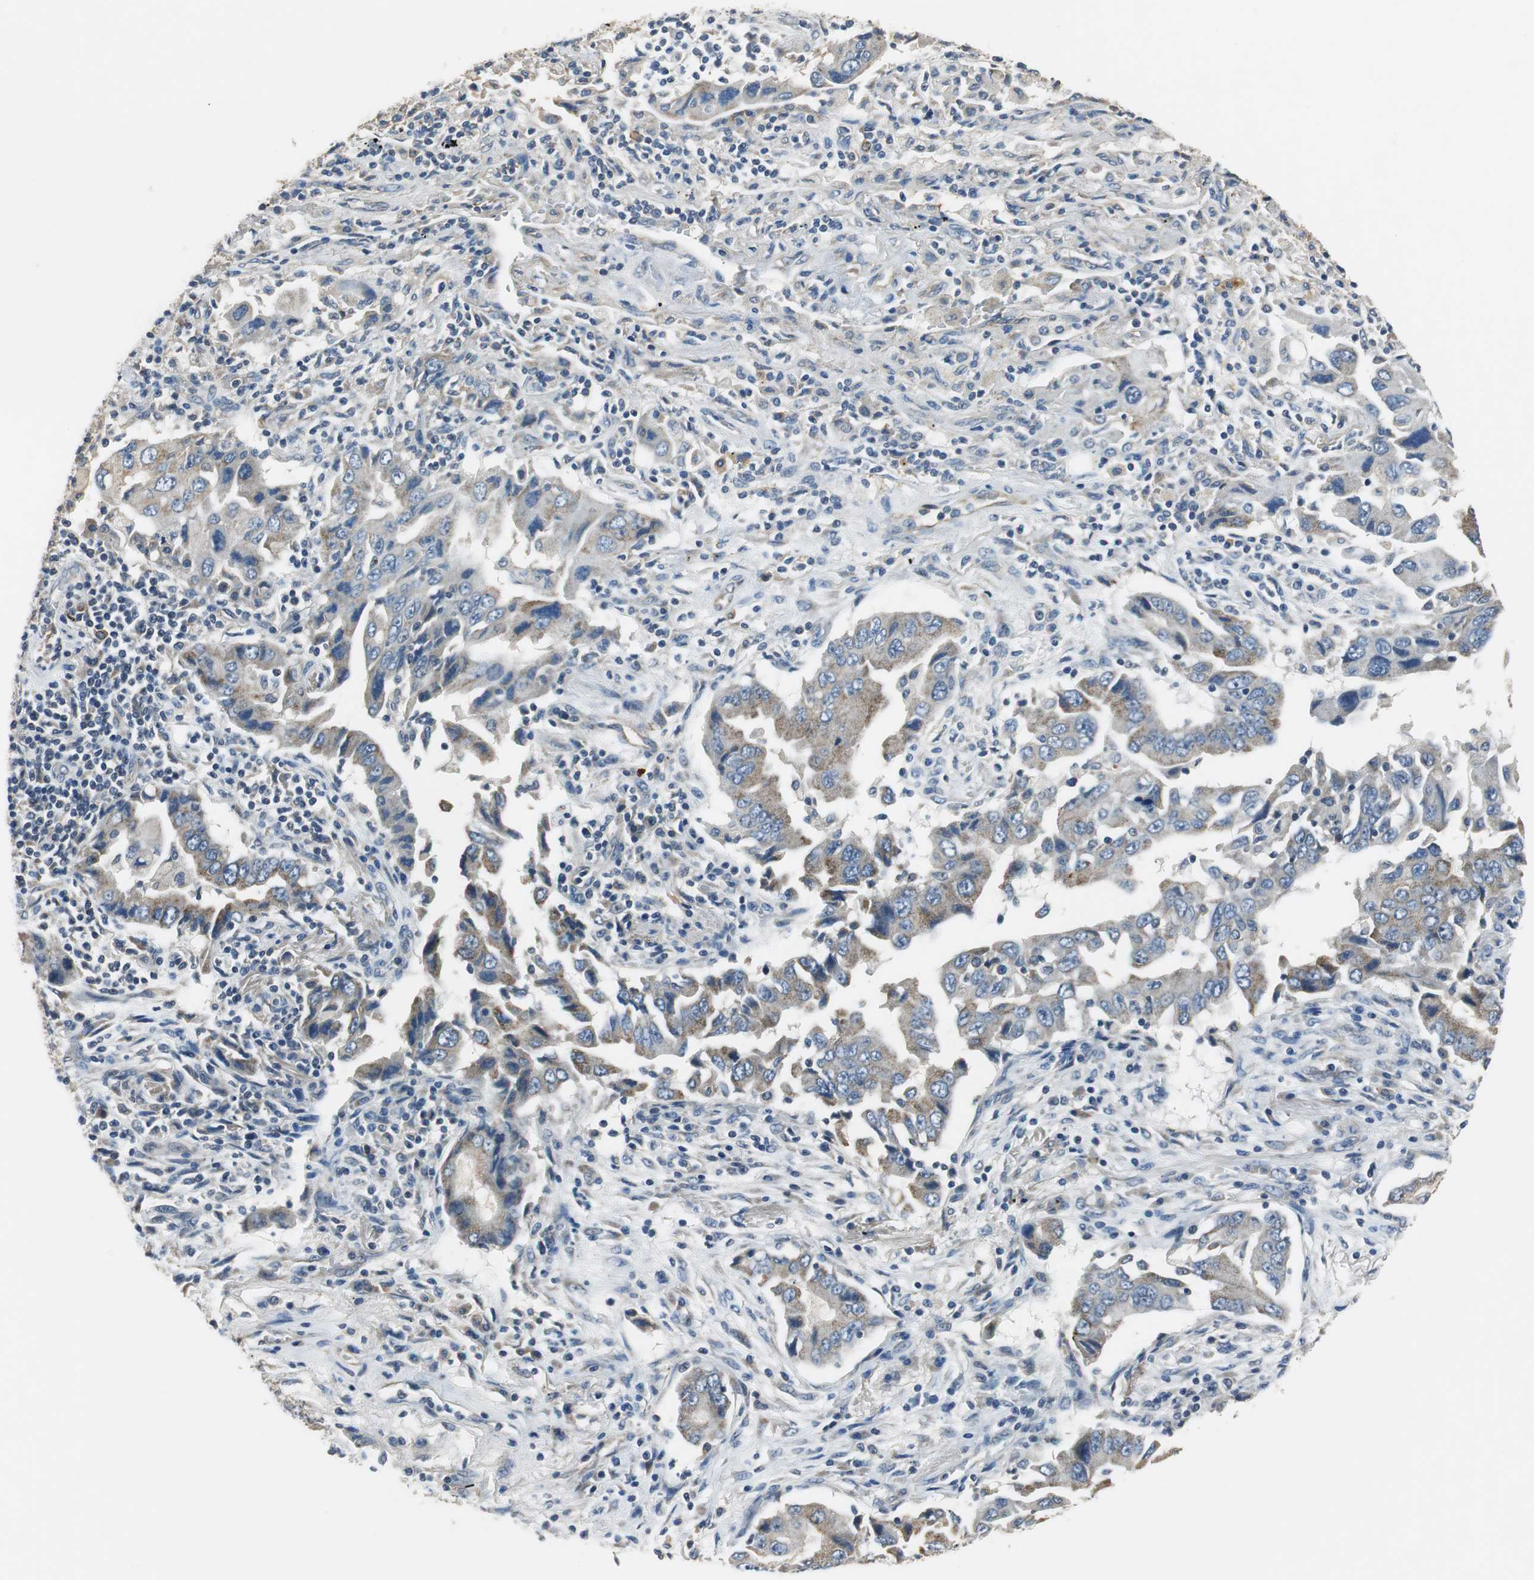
{"staining": {"intensity": "weak", "quantity": "25%-75%", "location": "cytoplasmic/membranous"}, "tissue": "lung cancer", "cell_type": "Tumor cells", "image_type": "cancer", "snomed": [{"axis": "morphology", "description": "Adenocarcinoma, NOS"}, {"axis": "topography", "description": "Lung"}], "caption": "Tumor cells demonstrate weak cytoplasmic/membranous expression in approximately 25%-75% of cells in lung cancer (adenocarcinoma). The staining was performed using DAB (3,3'-diaminobenzidine) to visualize the protein expression in brown, while the nuclei were stained in blue with hematoxylin (Magnification: 20x).", "gene": "MTIF2", "patient": {"sex": "female", "age": 65}}